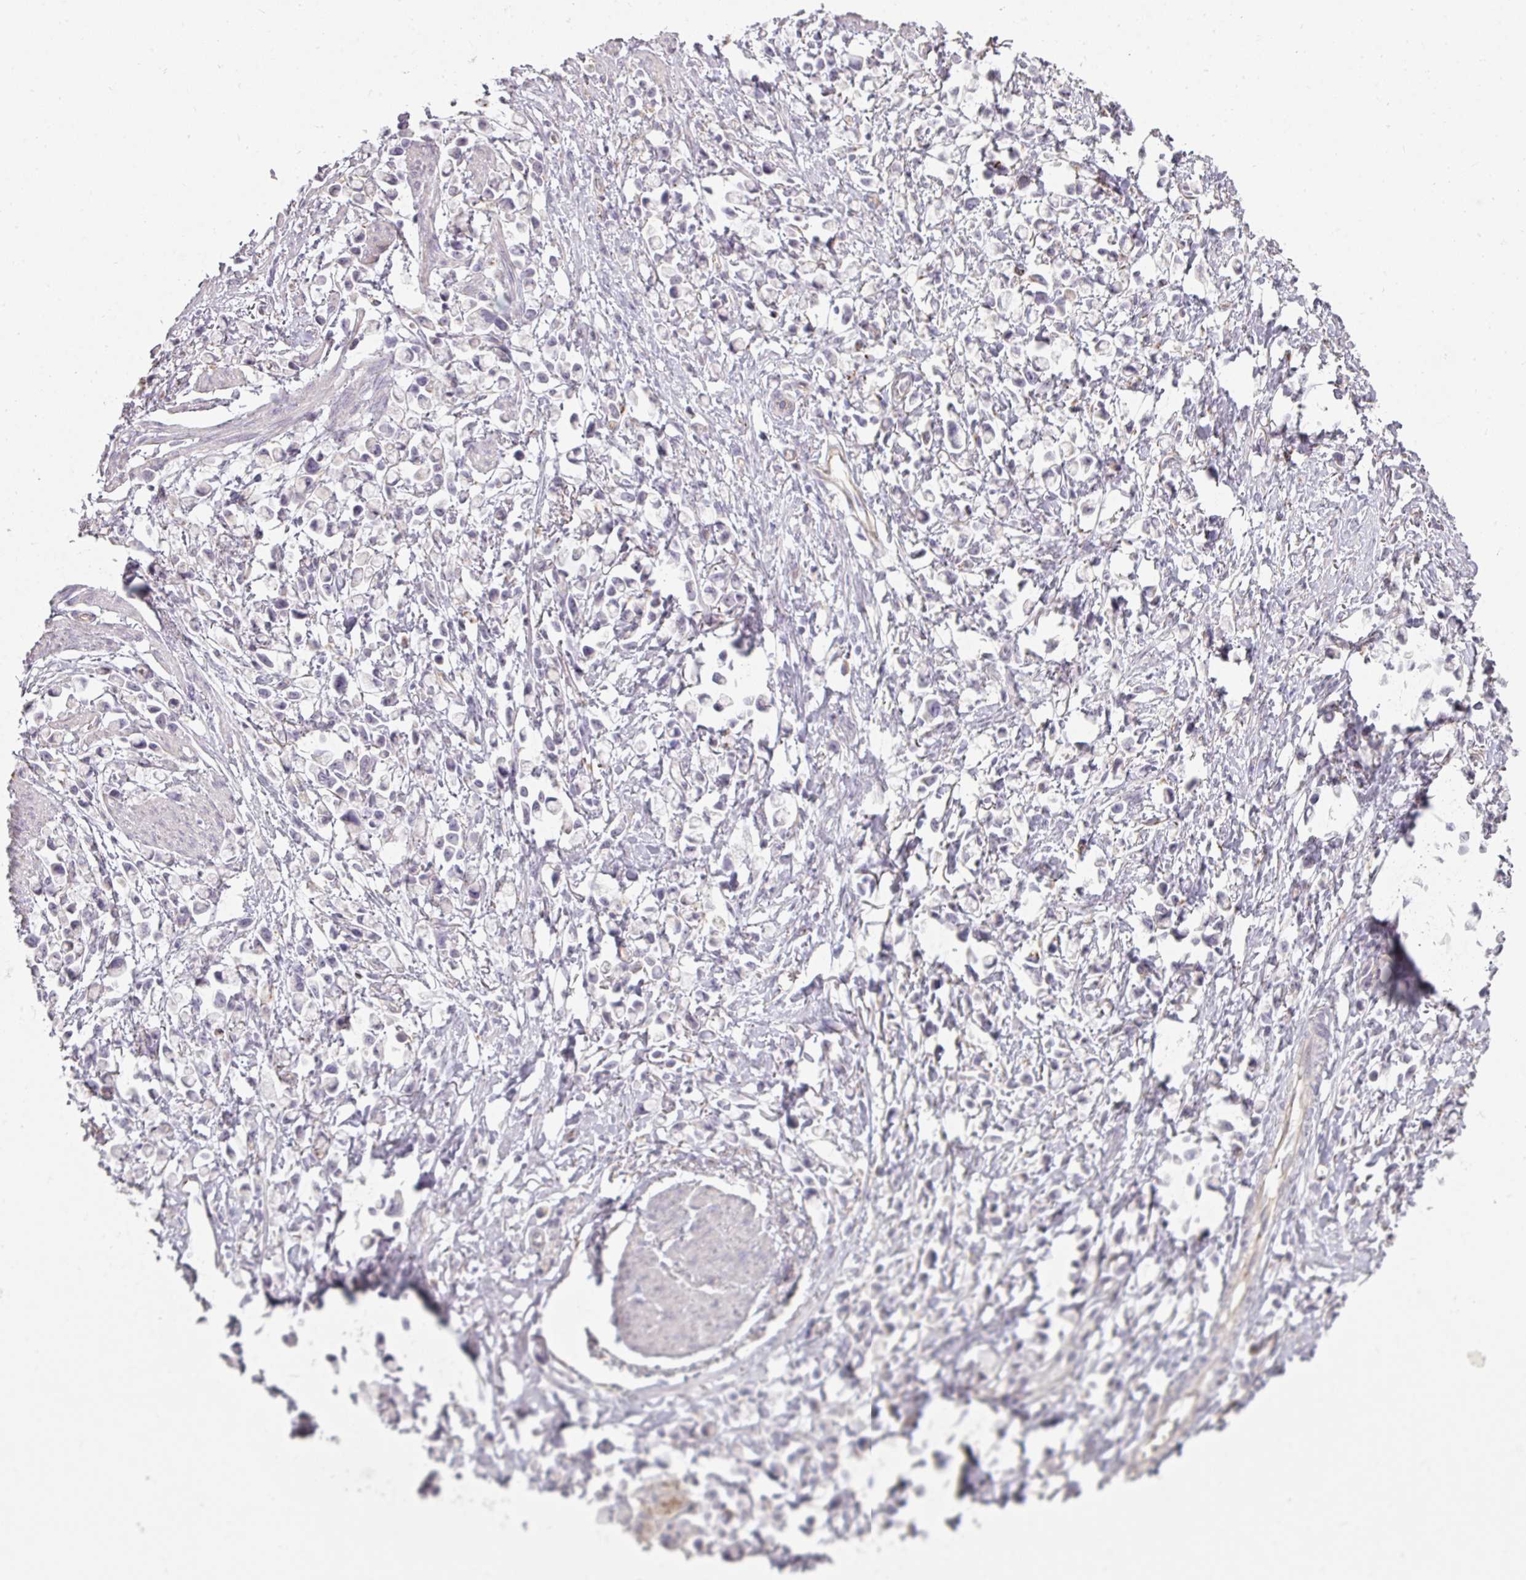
{"staining": {"intensity": "negative", "quantity": "none", "location": "none"}, "tissue": "stomach cancer", "cell_type": "Tumor cells", "image_type": "cancer", "snomed": [{"axis": "morphology", "description": "Adenocarcinoma, NOS"}, {"axis": "topography", "description": "Stomach"}], "caption": "An image of stomach cancer stained for a protein shows no brown staining in tumor cells. Nuclei are stained in blue.", "gene": "ATP8B2", "patient": {"sex": "female", "age": 81}}